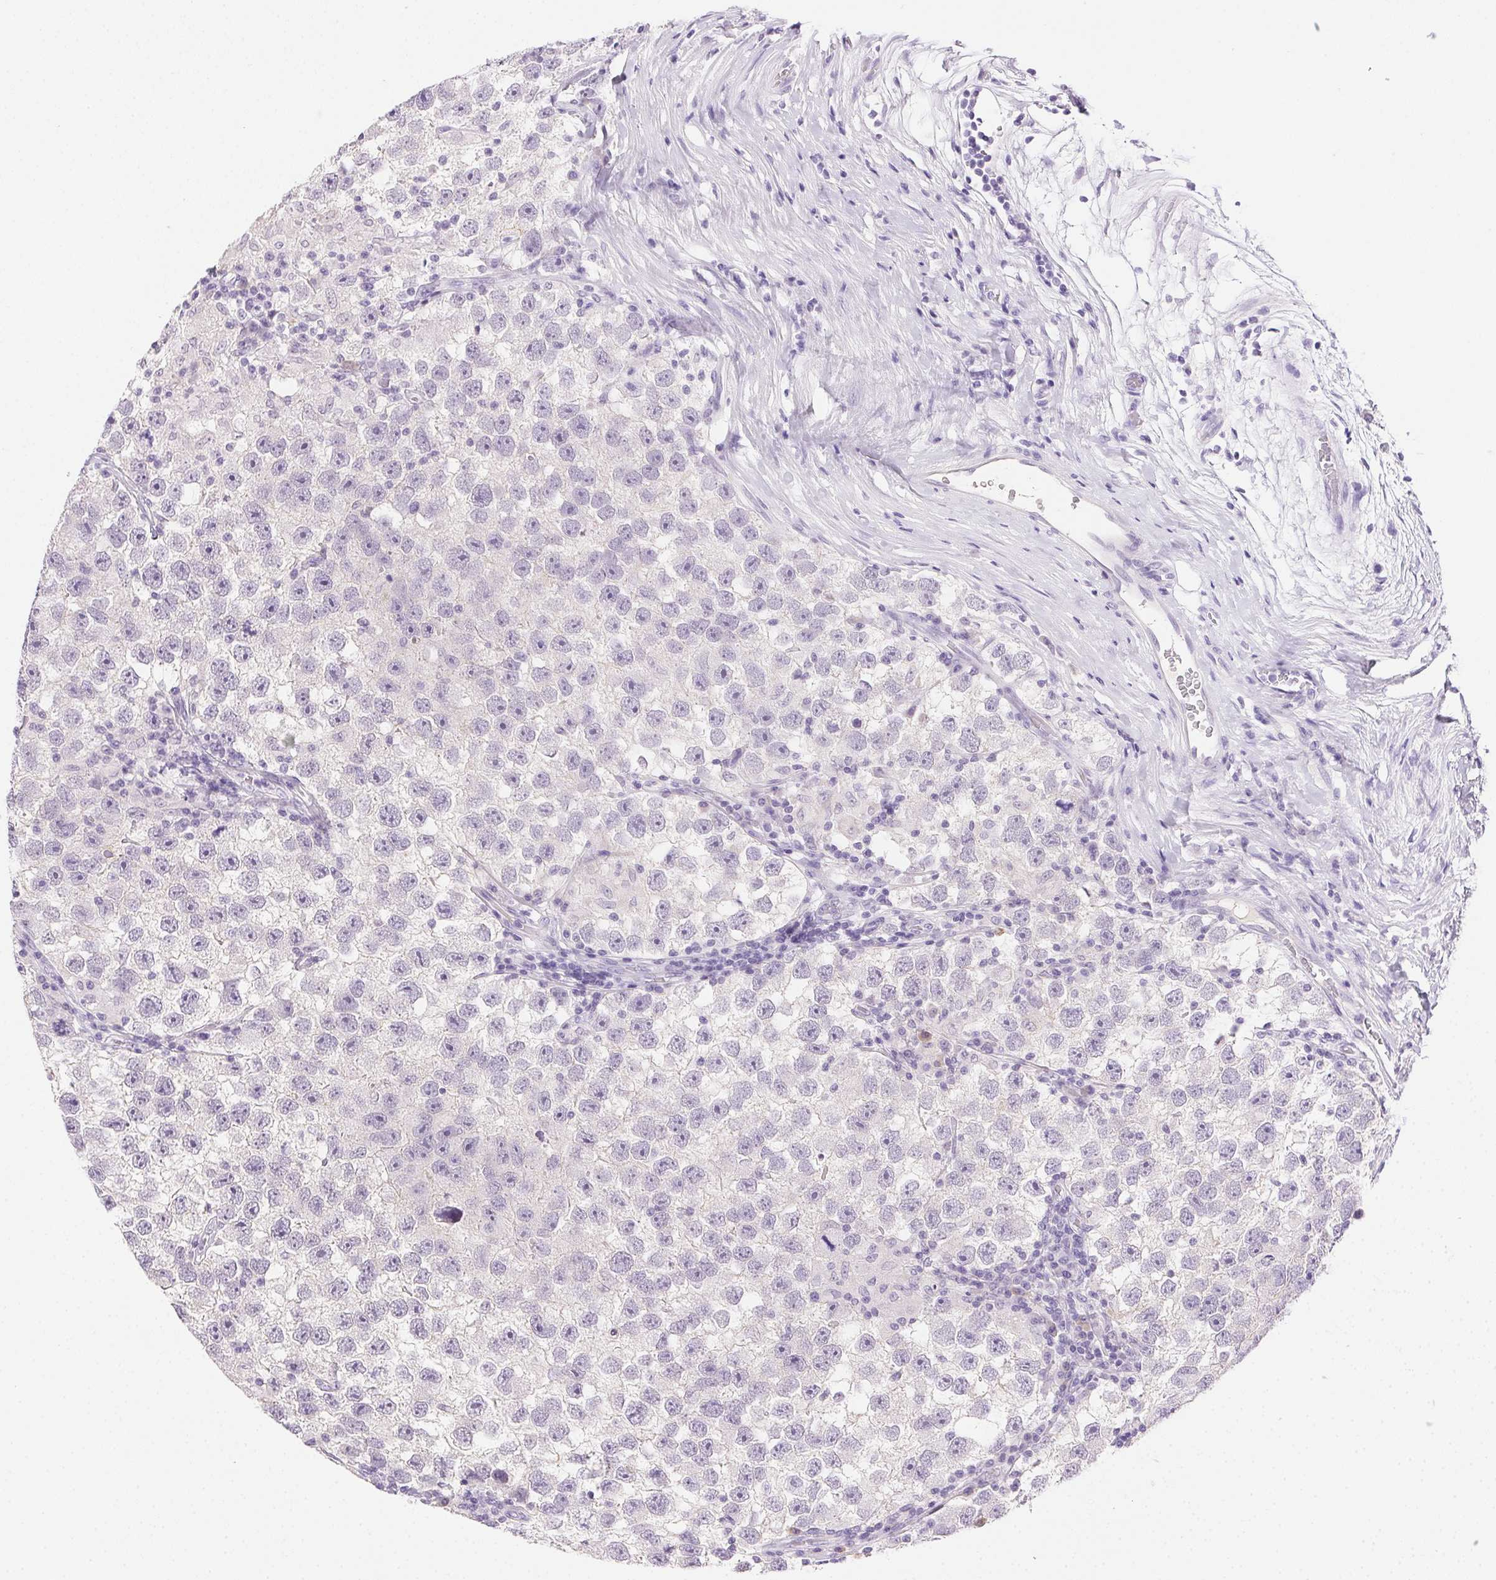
{"staining": {"intensity": "negative", "quantity": "none", "location": "none"}, "tissue": "testis cancer", "cell_type": "Tumor cells", "image_type": "cancer", "snomed": [{"axis": "morphology", "description": "Seminoma, NOS"}, {"axis": "topography", "description": "Testis"}], "caption": "The immunohistochemistry (IHC) histopathology image has no significant staining in tumor cells of testis cancer tissue.", "gene": "CLDN10", "patient": {"sex": "male", "age": 26}}